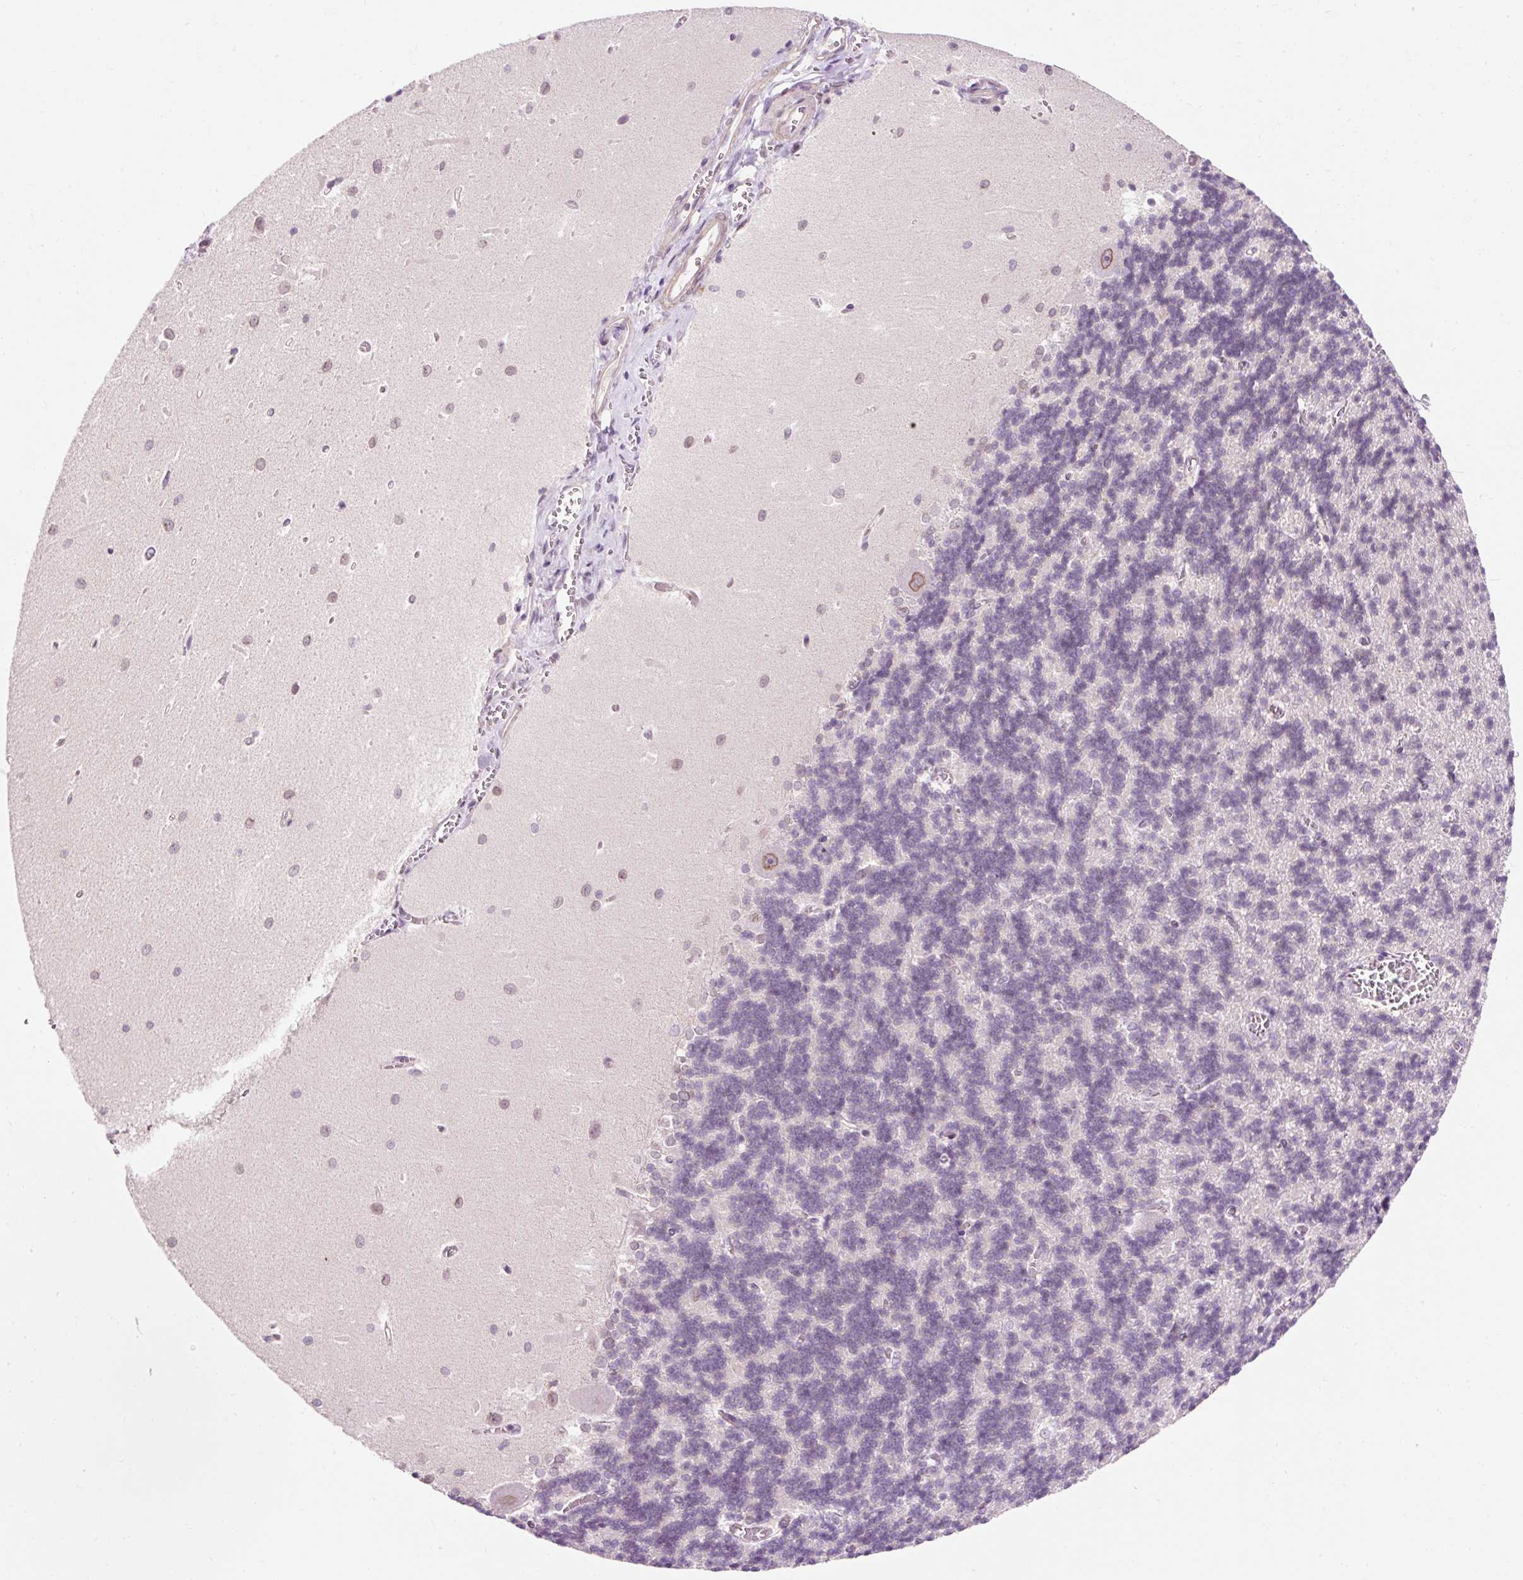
{"staining": {"intensity": "moderate", "quantity": "<25%", "location": "cytoplasmic/membranous,nuclear"}, "tissue": "cerebellum", "cell_type": "Cells in granular layer", "image_type": "normal", "snomed": [{"axis": "morphology", "description": "Normal tissue, NOS"}, {"axis": "topography", "description": "Cerebellum"}], "caption": "Protein expression analysis of unremarkable human cerebellum reveals moderate cytoplasmic/membranous,nuclear expression in approximately <25% of cells in granular layer. (Brightfield microscopy of DAB IHC at high magnification).", "gene": "ZNF610", "patient": {"sex": "male", "age": 37}}